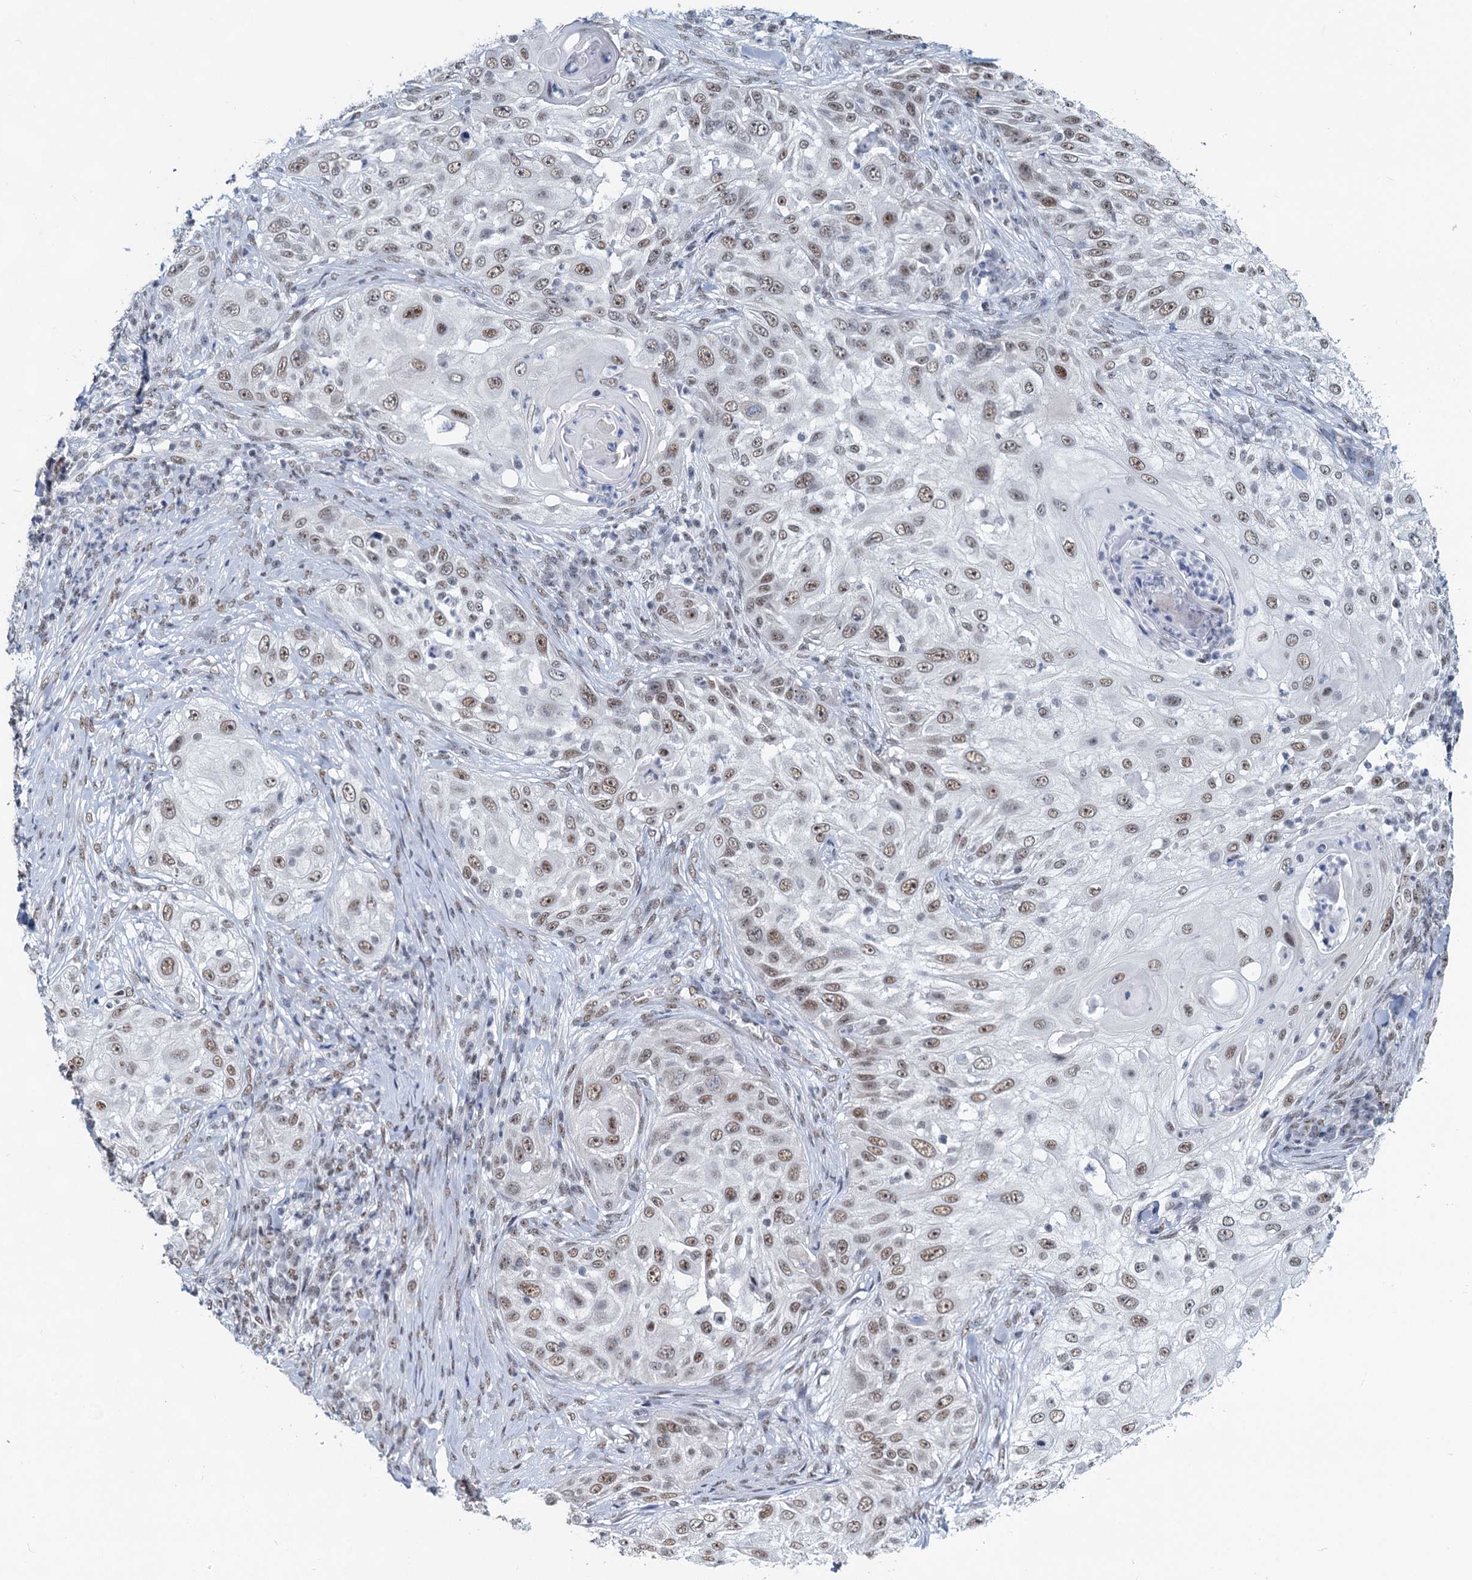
{"staining": {"intensity": "weak", "quantity": ">75%", "location": "nuclear"}, "tissue": "skin cancer", "cell_type": "Tumor cells", "image_type": "cancer", "snomed": [{"axis": "morphology", "description": "Squamous cell carcinoma, NOS"}, {"axis": "topography", "description": "Skin"}], "caption": "This is a micrograph of immunohistochemistry (IHC) staining of squamous cell carcinoma (skin), which shows weak expression in the nuclear of tumor cells.", "gene": "METTL14", "patient": {"sex": "female", "age": 44}}